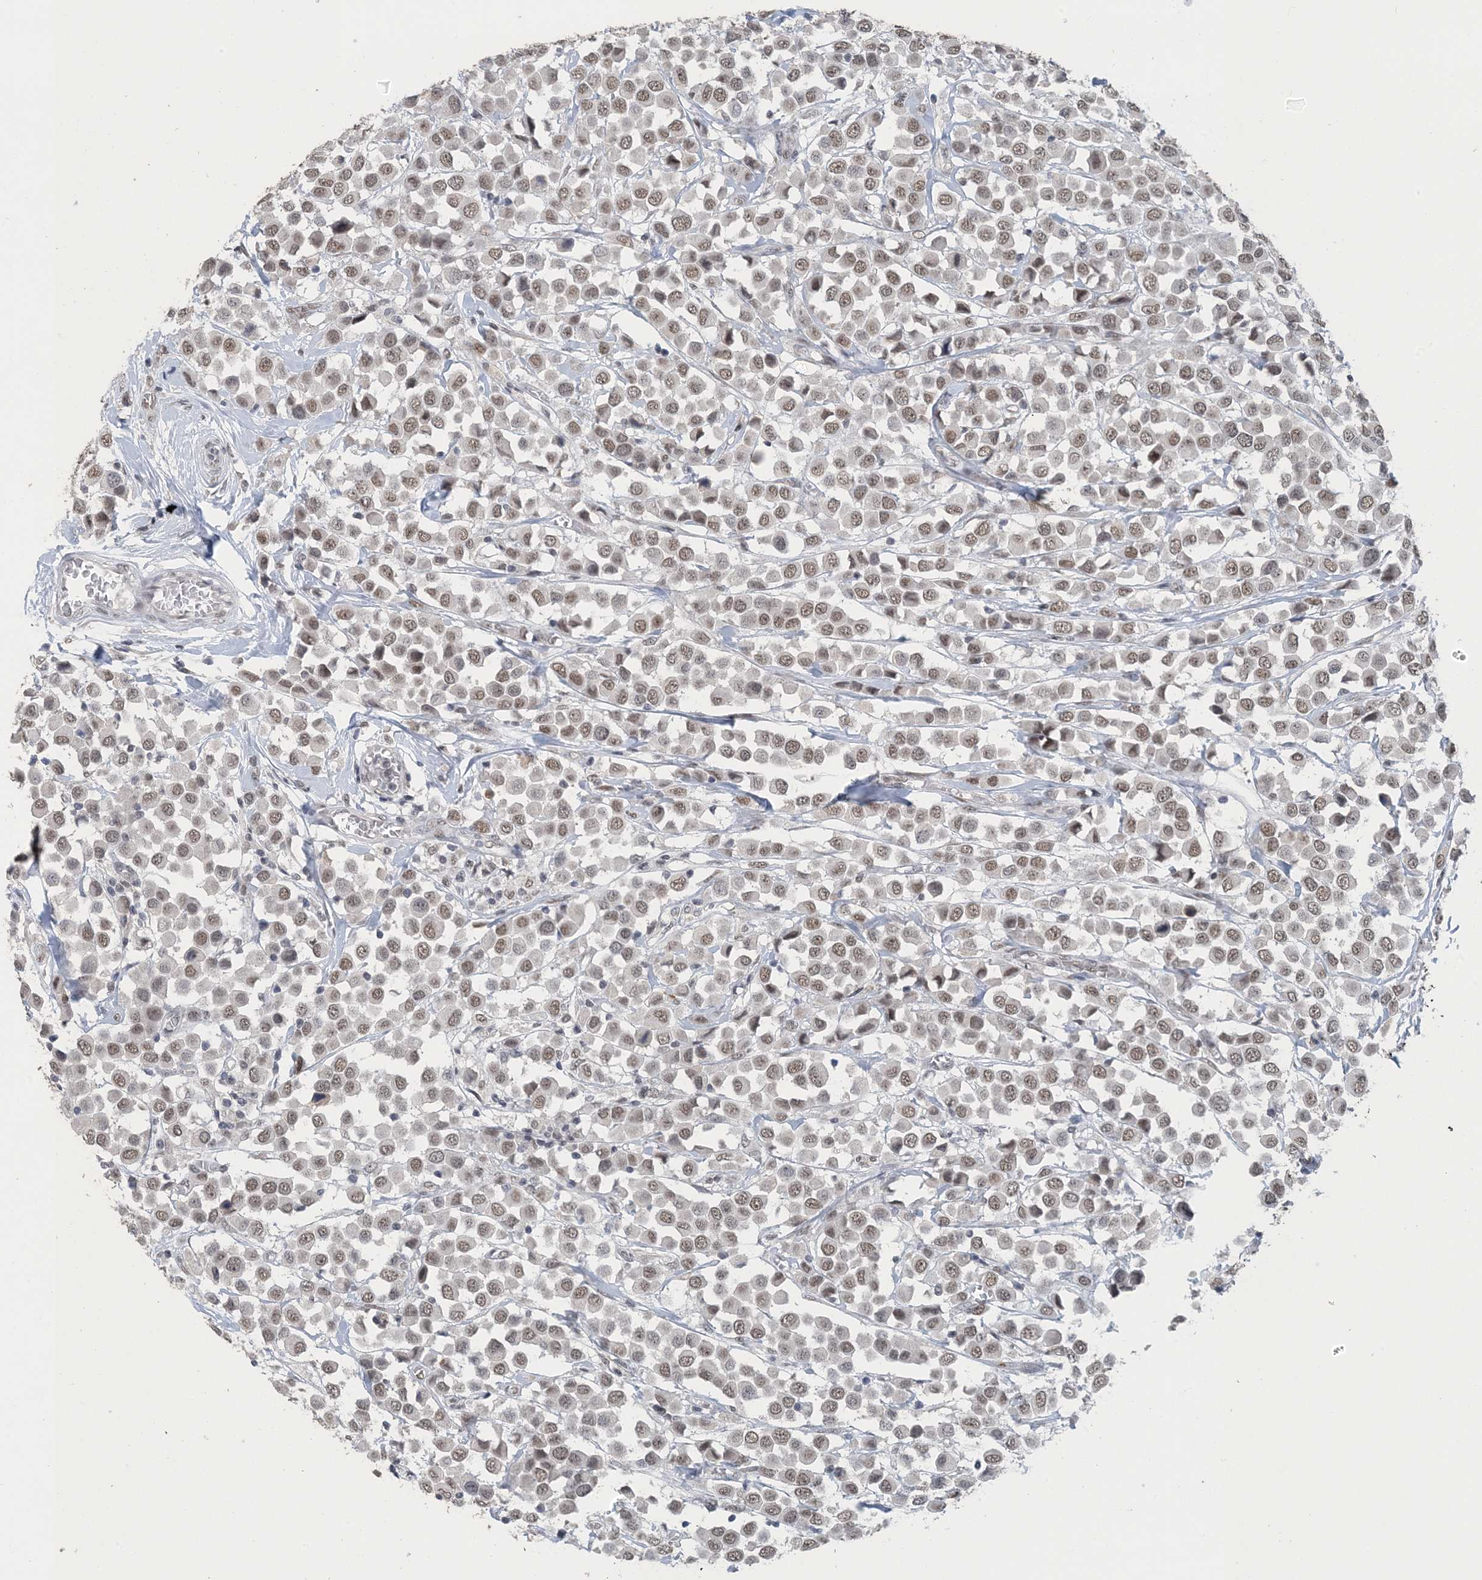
{"staining": {"intensity": "weak", "quantity": ">75%", "location": "nuclear"}, "tissue": "breast cancer", "cell_type": "Tumor cells", "image_type": "cancer", "snomed": [{"axis": "morphology", "description": "Duct carcinoma"}, {"axis": "topography", "description": "Breast"}], "caption": "Protein staining of breast cancer (intraductal carcinoma) tissue reveals weak nuclear expression in approximately >75% of tumor cells.", "gene": "MBD2", "patient": {"sex": "female", "age": 61}}